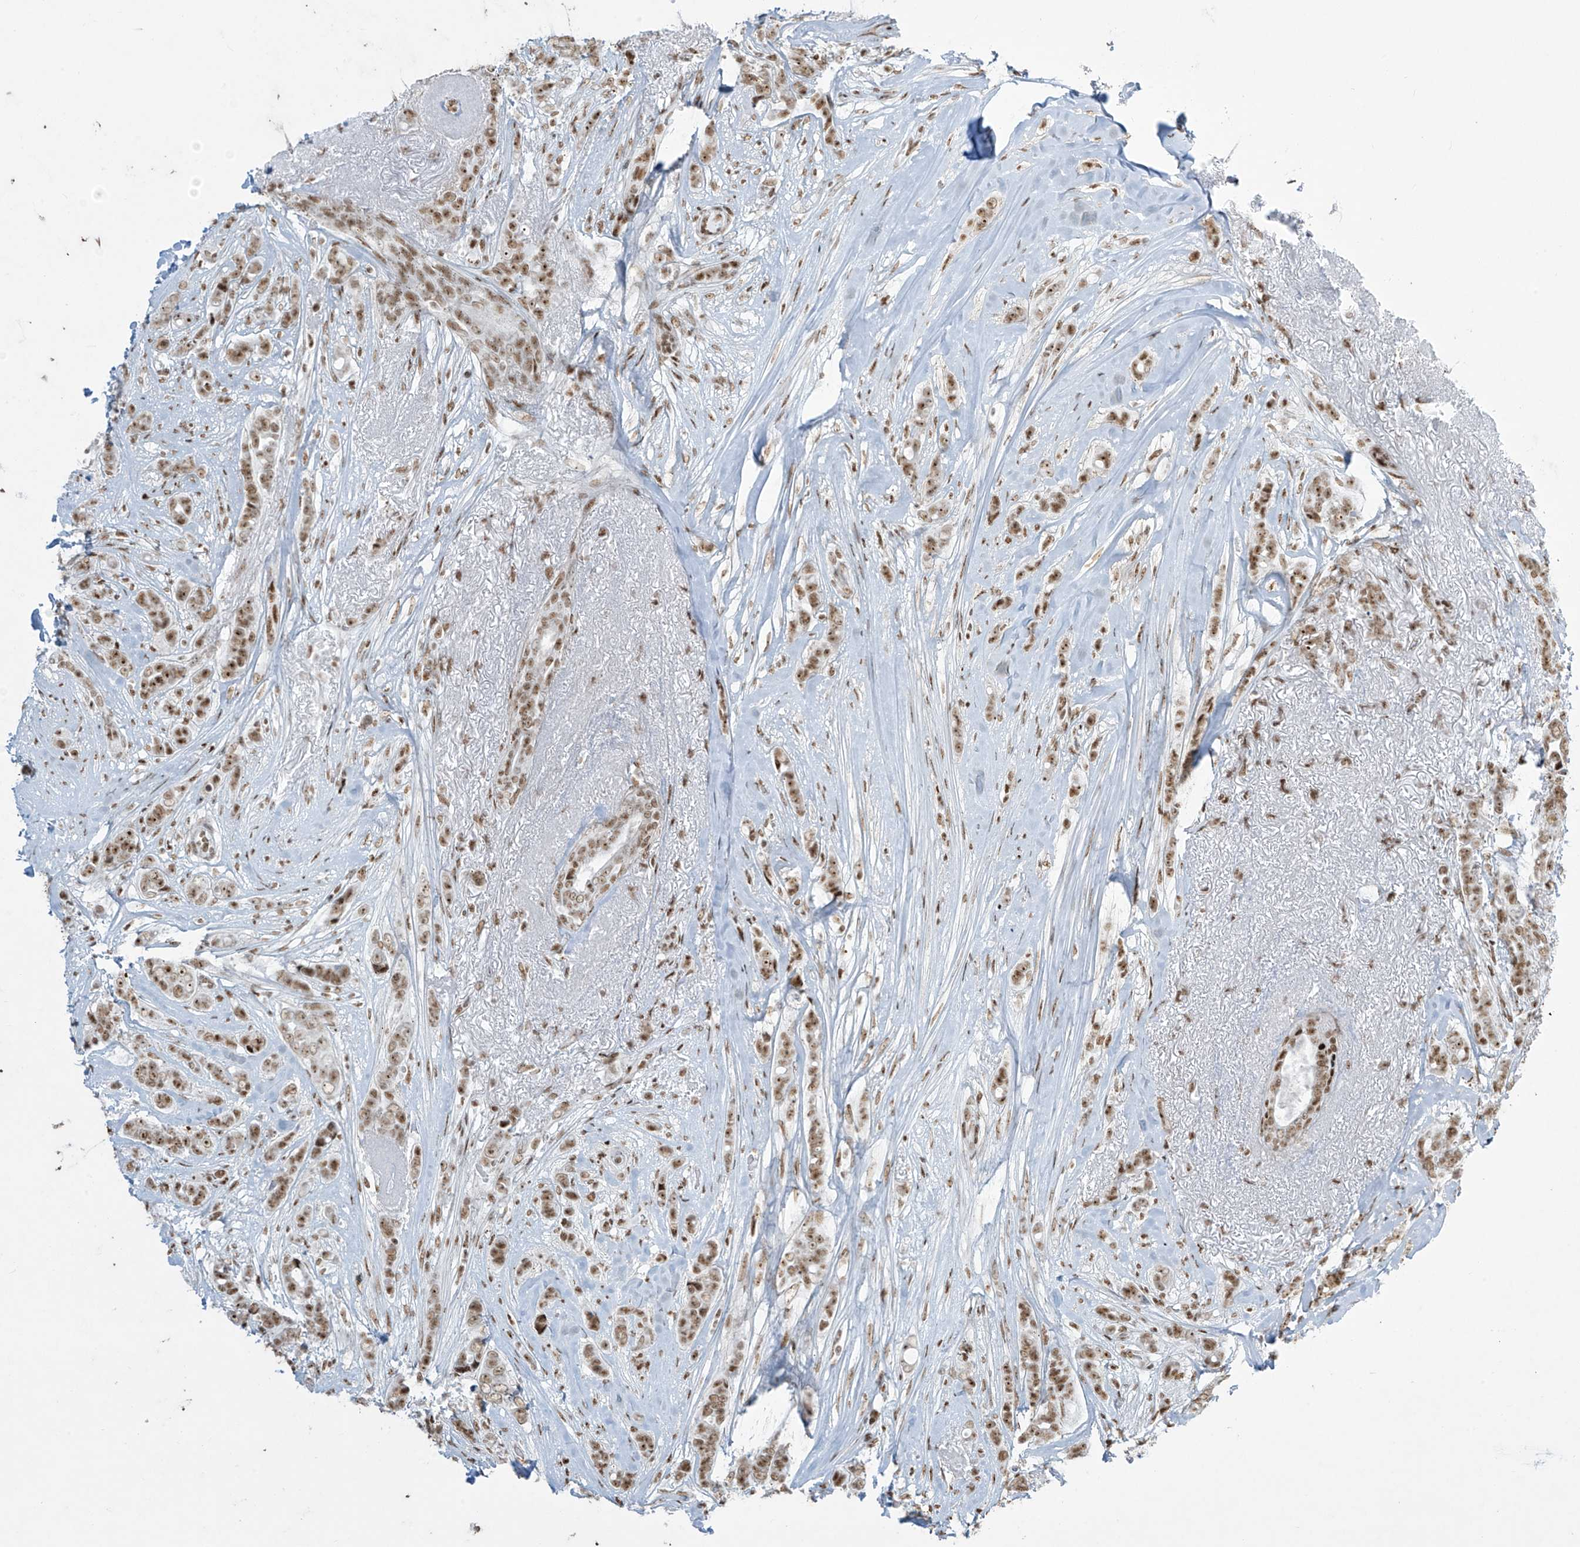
{"staining": {"intensity": "moderate", "quantity": ">75%", "location": "nuclear"}, "tissue": "breast cancer", "cell_type": "Tumor cells", "image_type": "cancer", "snomed": [{"axis": "morphology", "description": "Lobular carcinoma"}, {"axis": "topography", "description": "Breast"}], "caption": "Tumor cells demonstrate medium levels of moderate nuclear expression in approximately >75% of cells in breast lobular carcinoma. Nuclei are stained in blue.", "gene": "MS4A6A", "patient": {"sex": "female", "age": 51}}